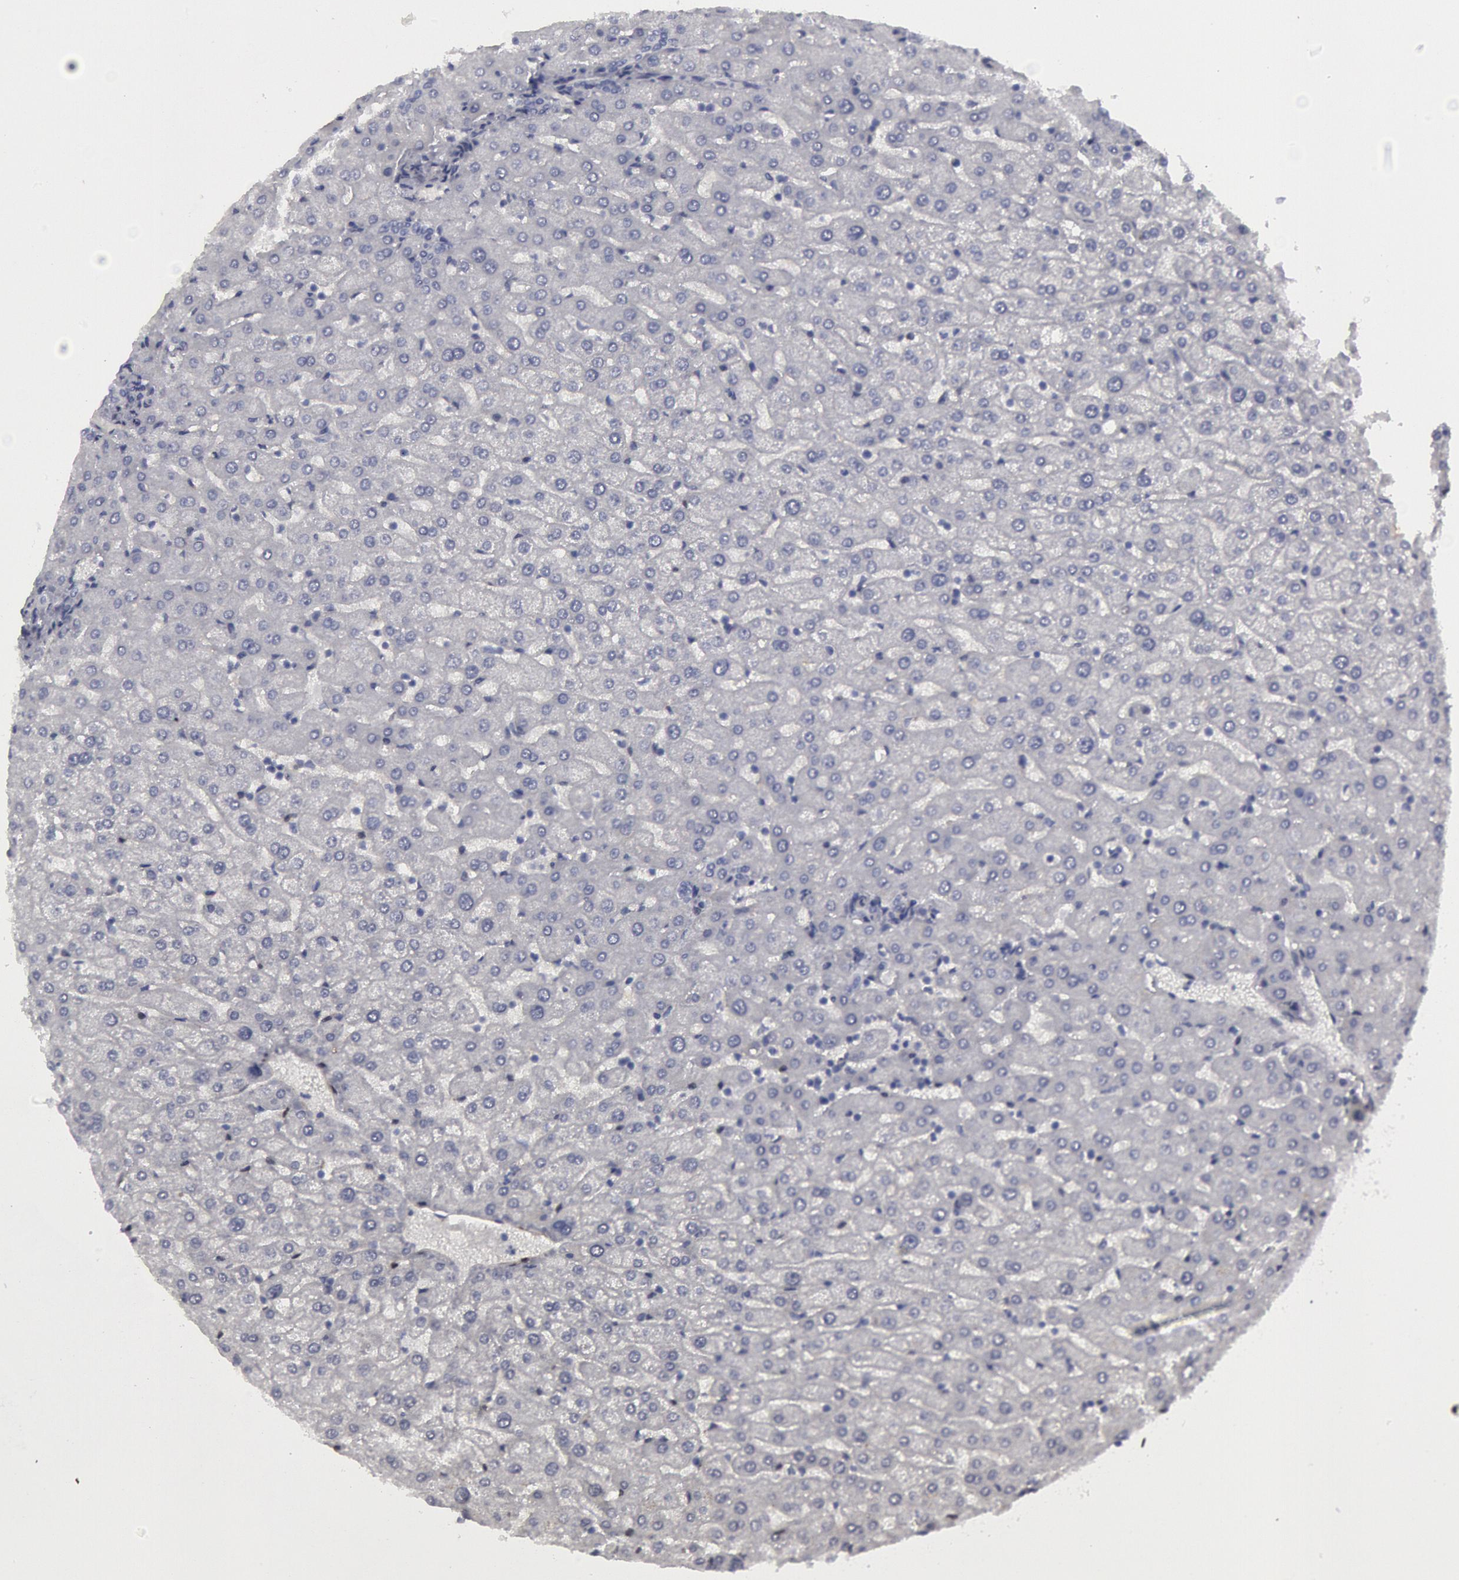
{"staining": {"intensity": "negative", "quantity": "none", "location": "none"}, "tissue": "liver", "cell_type": "Cholangiocytes", "image_type": "normal", "snomed": [{"axis": "morphology", "description": "Normal tissue, NOS"}, {"axis": "morphology", "description": "Fibrosis, NOS"}, {"axis": "topography", "description": "Liver"}], "caption": "An IHC histopathology image of benign liver is shown. There is no staining in cholangiocytes of liver.", "gene": "FHL1", "patient": {"sex": "female", "age": 29}}